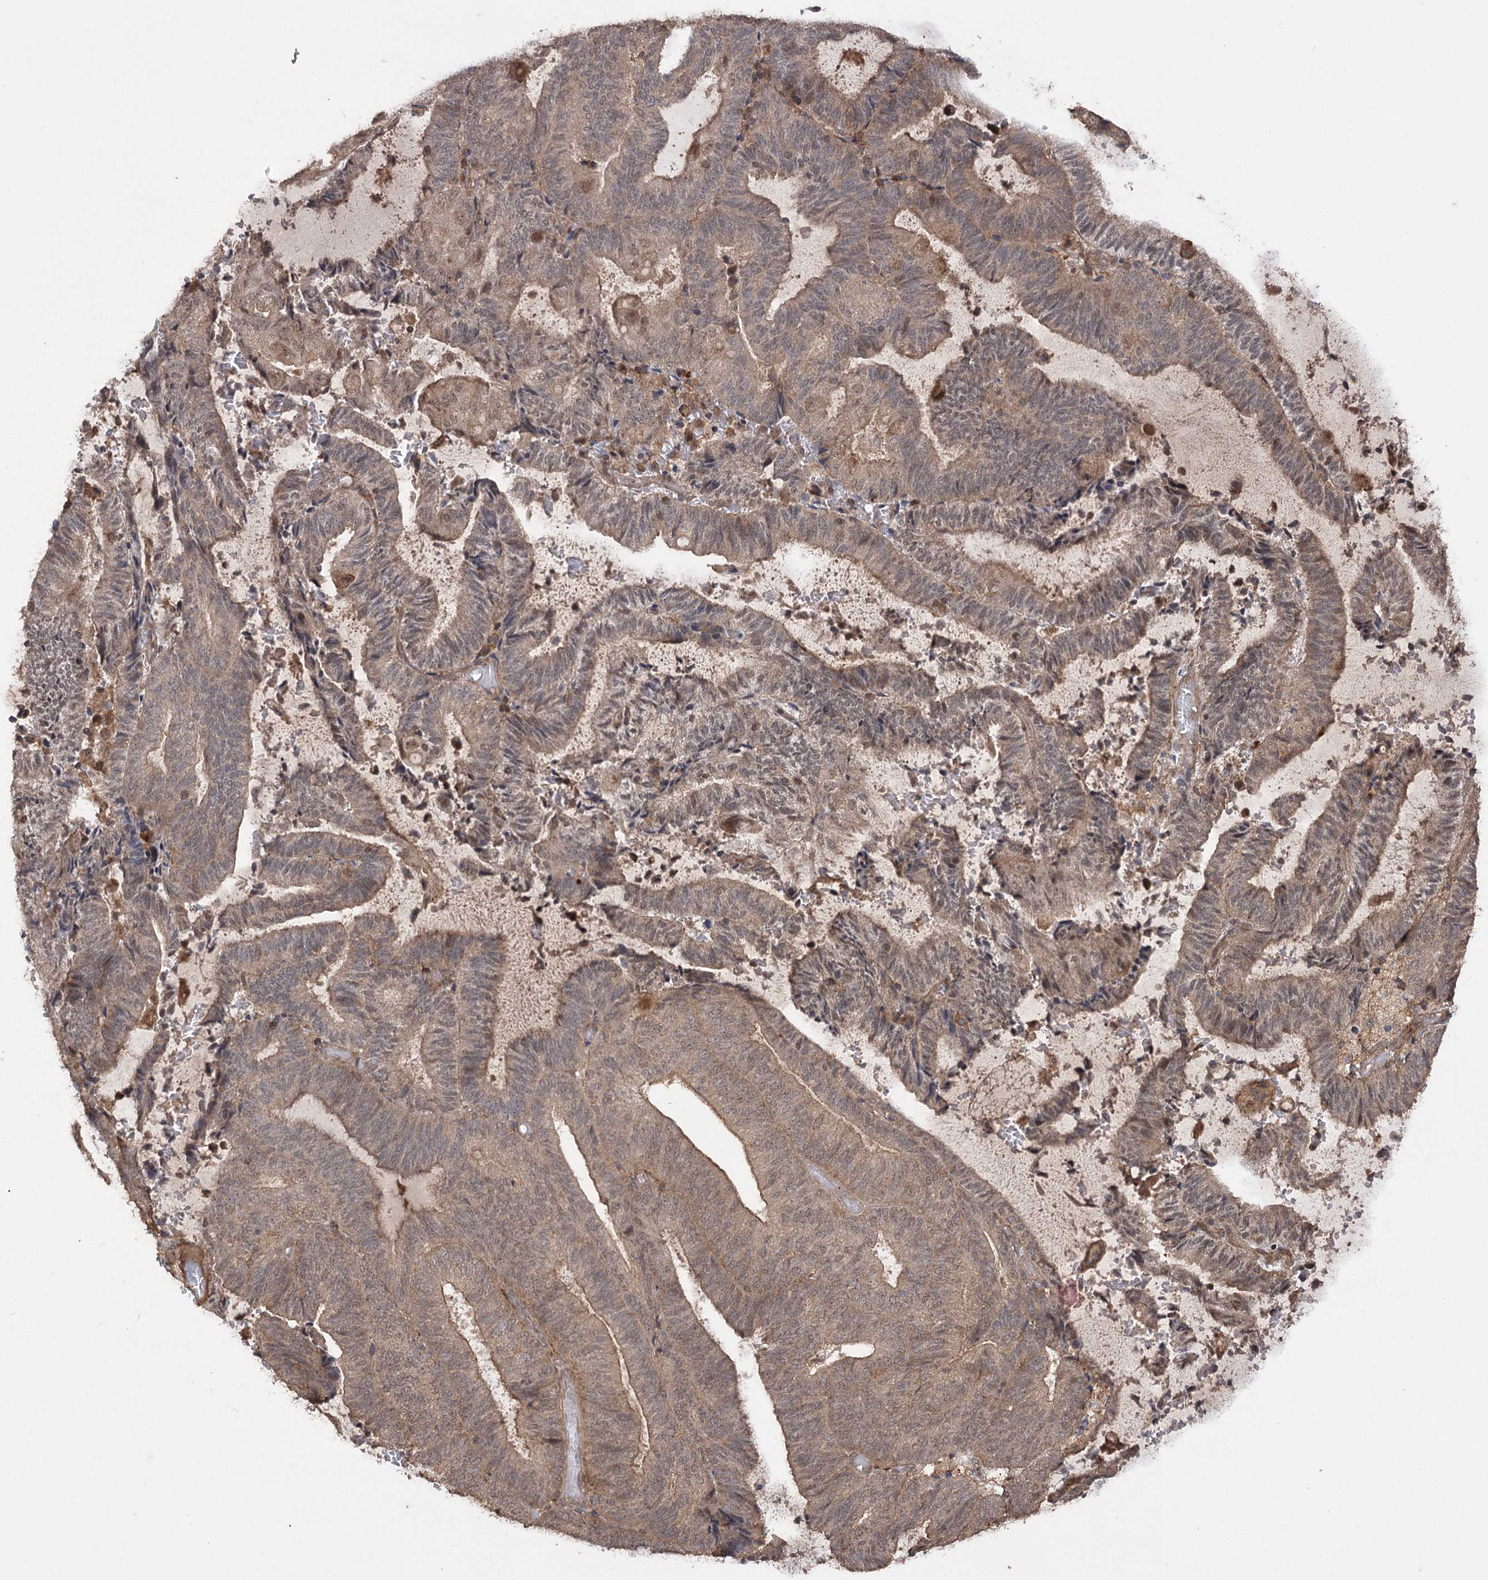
{"staining": {"intensity": "moderate", "quantity": ">75%", "location": "cytoplasmic/membranous,nuclear"}, "tissue": "endometrial cancer", "cell_type": "Tumor cells", "image_type": "cancer", "snomed": [{"axis": "morphology", "description": "Adenocarcinoma, NOS"}, {"axis": "topography", "description": "Endometrium"}], "caption": "Immunohistochemistry (DAB (3,3'-diaminobenzidine)) staining of human adenocarcinoma (endometrial) shows moderate cytoplasmic/membranous and nuclear protein expression in about >75% of tumor cells.", "gene": "TENM2", "patient": {"sex": "female", "age": 81}}